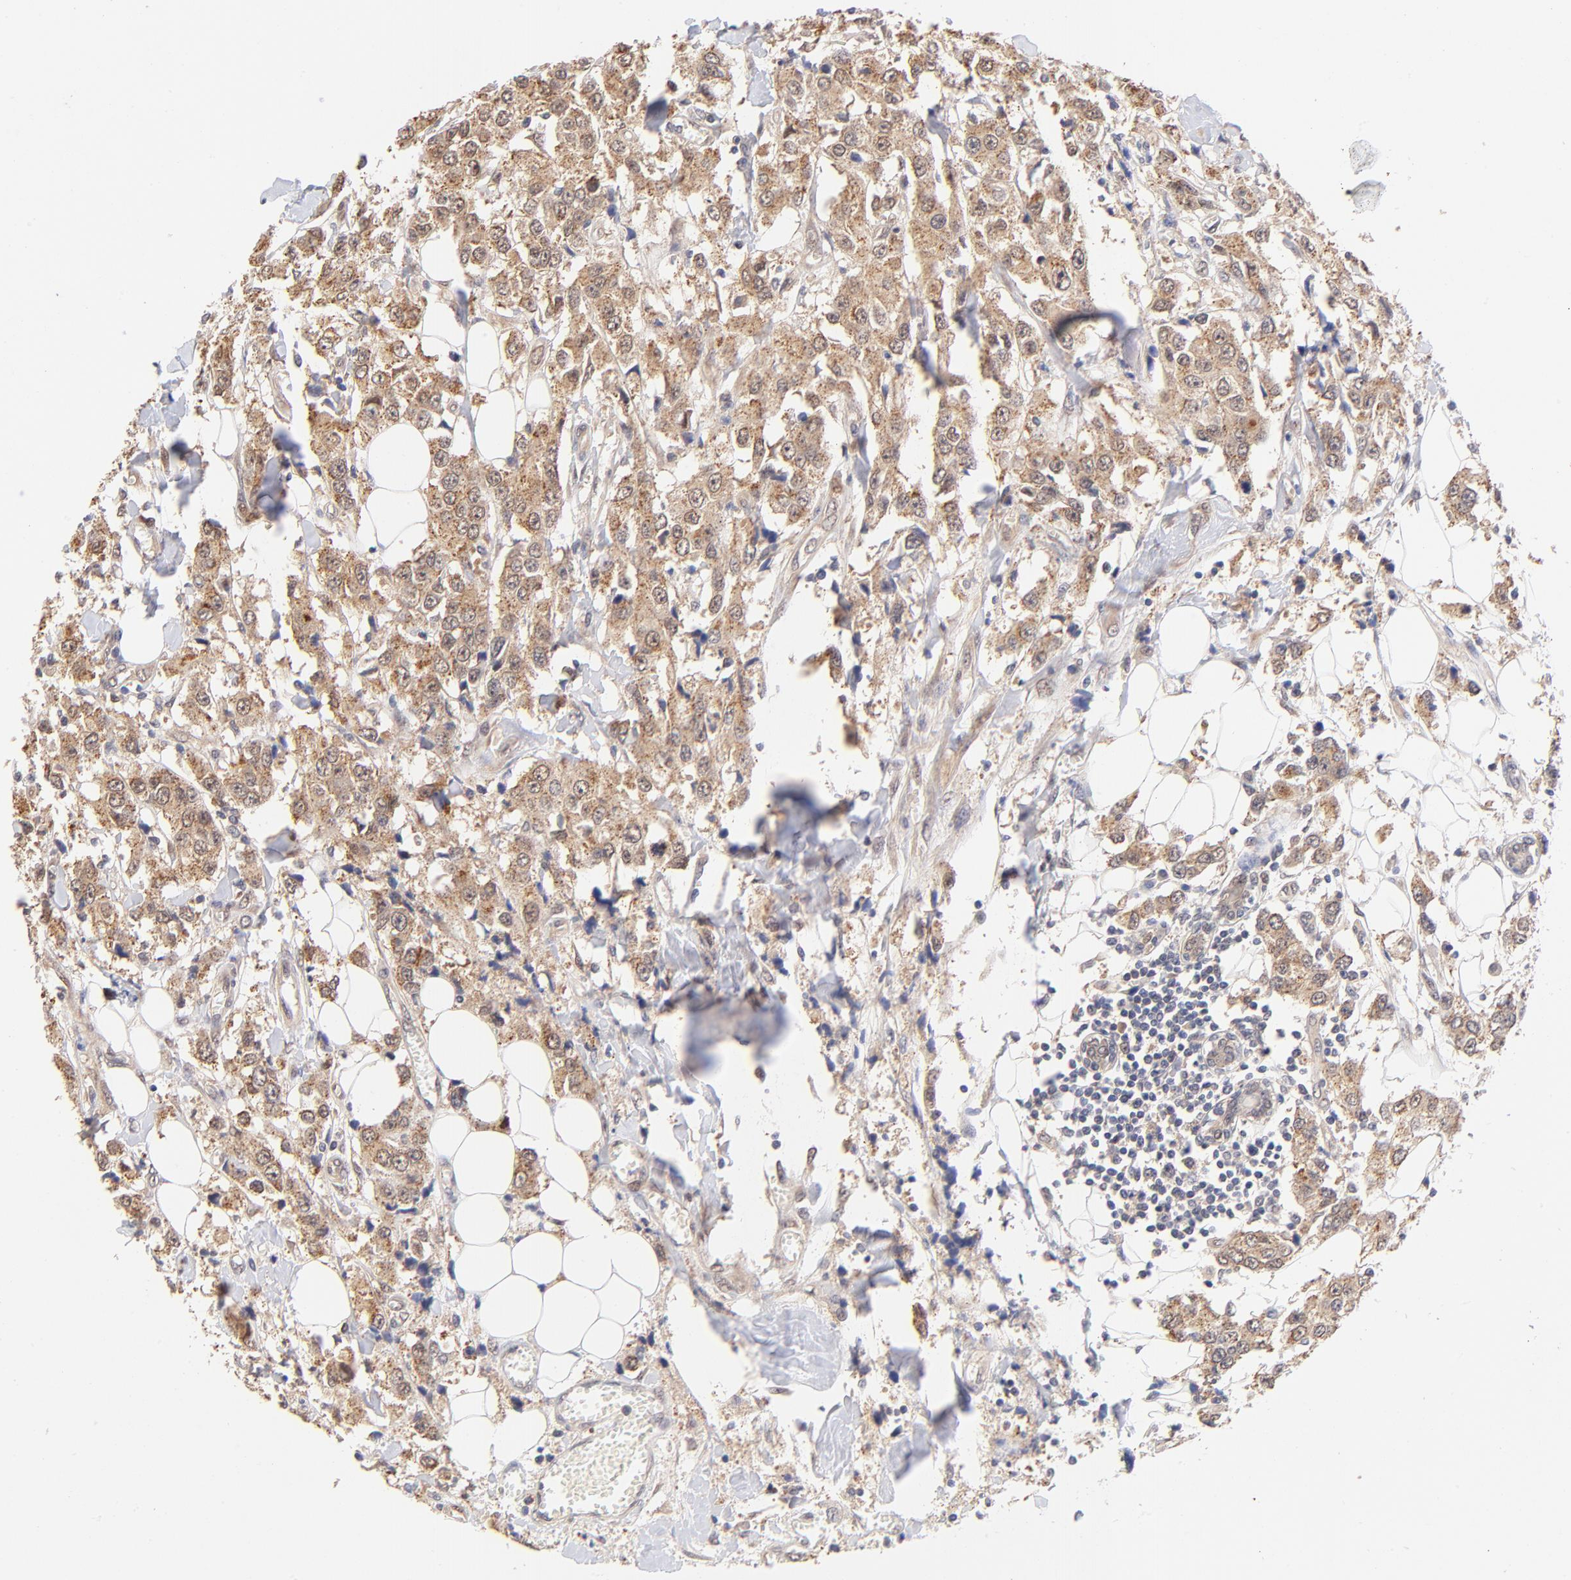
{"staining": {"intensity": "moderate", "quantity": ">75%", "location": "cytoplasmic/membranous"}, "tissue": "breast cancer", "cell_type": "Tumor cells", "image_type": "cancer", "snomed": [{"axis": "morphology", "description": "Duct carcinoma"}, {"axis": "topography", "description": "Breast"}], "caption": "Immunohistochemical staining of human breast infiltrating ductal carcinoma exhibits medium levels of moderate cytoplasmic/membranous positivity in about >75% of tumor cells.", "gene": "TXNL1", "patient": {"sex": "female", "age": 58}}